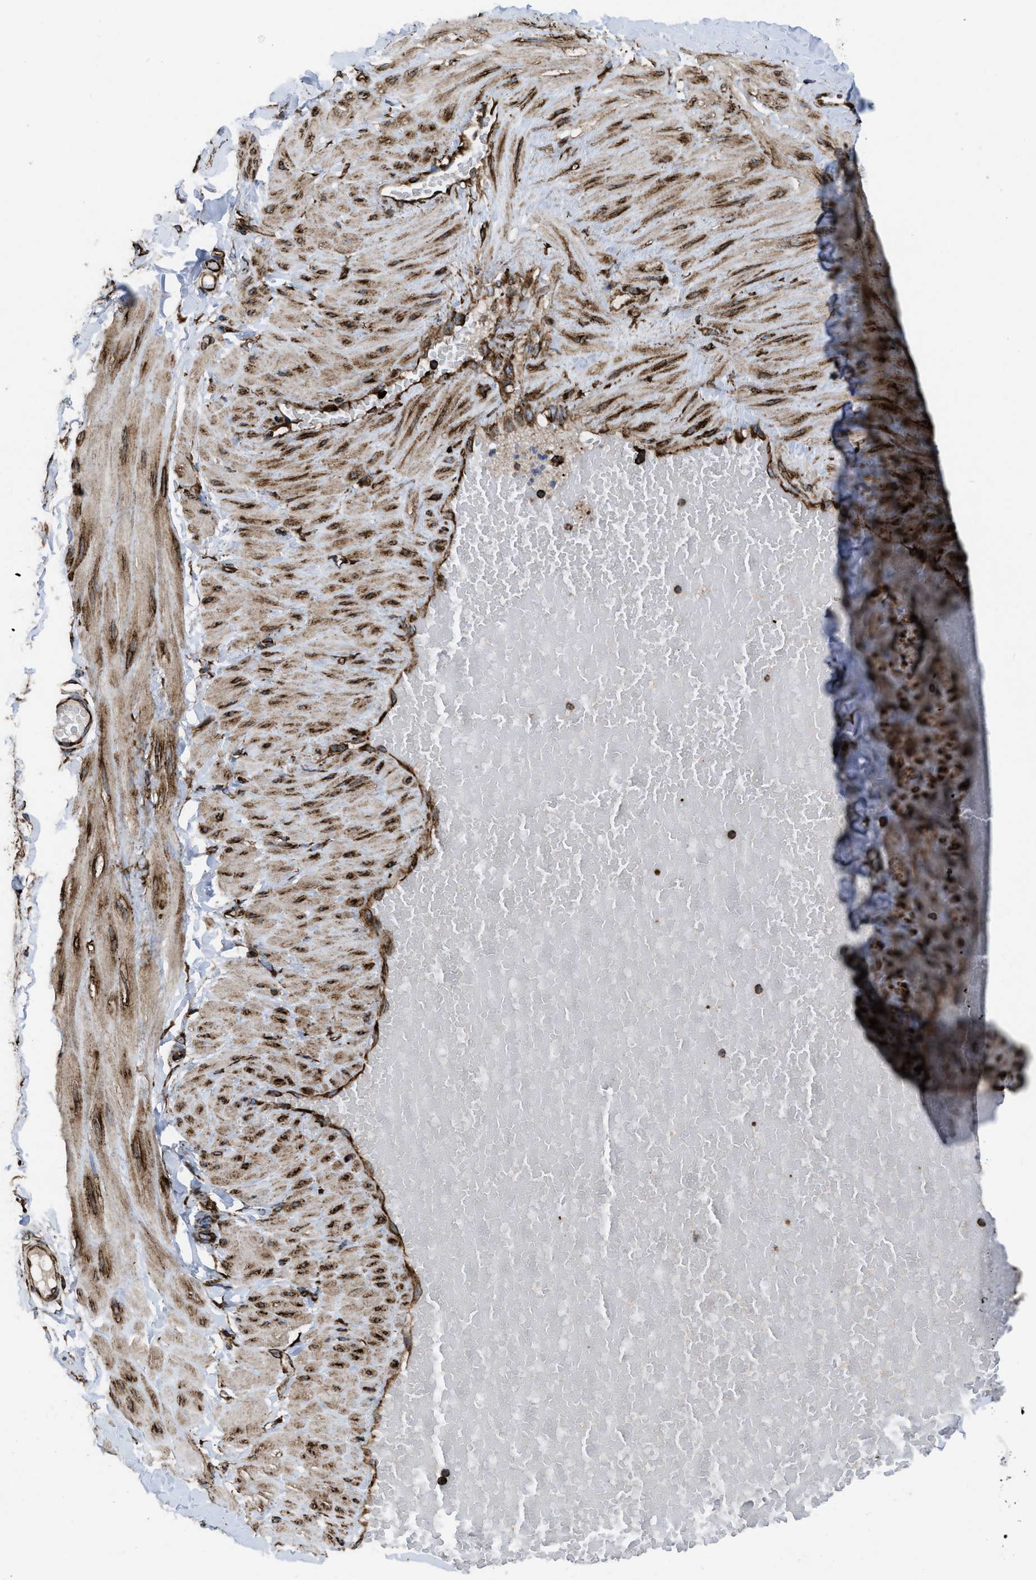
{"staining": {"intensity": "strong", "quantity": ">75%", "location": "cytoplasmic/membranous"}, "tissue": "soft tissue", "cell_type": "Fibroblasts", "image_type": "normal", "snomed": [{"axis": "morphology", "description": "Normal tissue, NOS"}, {"axis": "topography", "description": "Adipose tissue"}, {"axis": "topography", "description": "Vascular tissue"}, {"axis": "topography", "description": "Peripheral nerve tissue"}], "caption": "This is an image of immunohistochemistry (IHC) staining of normal soft tissue, which shows strong staining in the cytoplasmic/membranous of fibroblasts.", "gene": "CAPRIN1", "patient": {"sex": "male", "age": 25}}